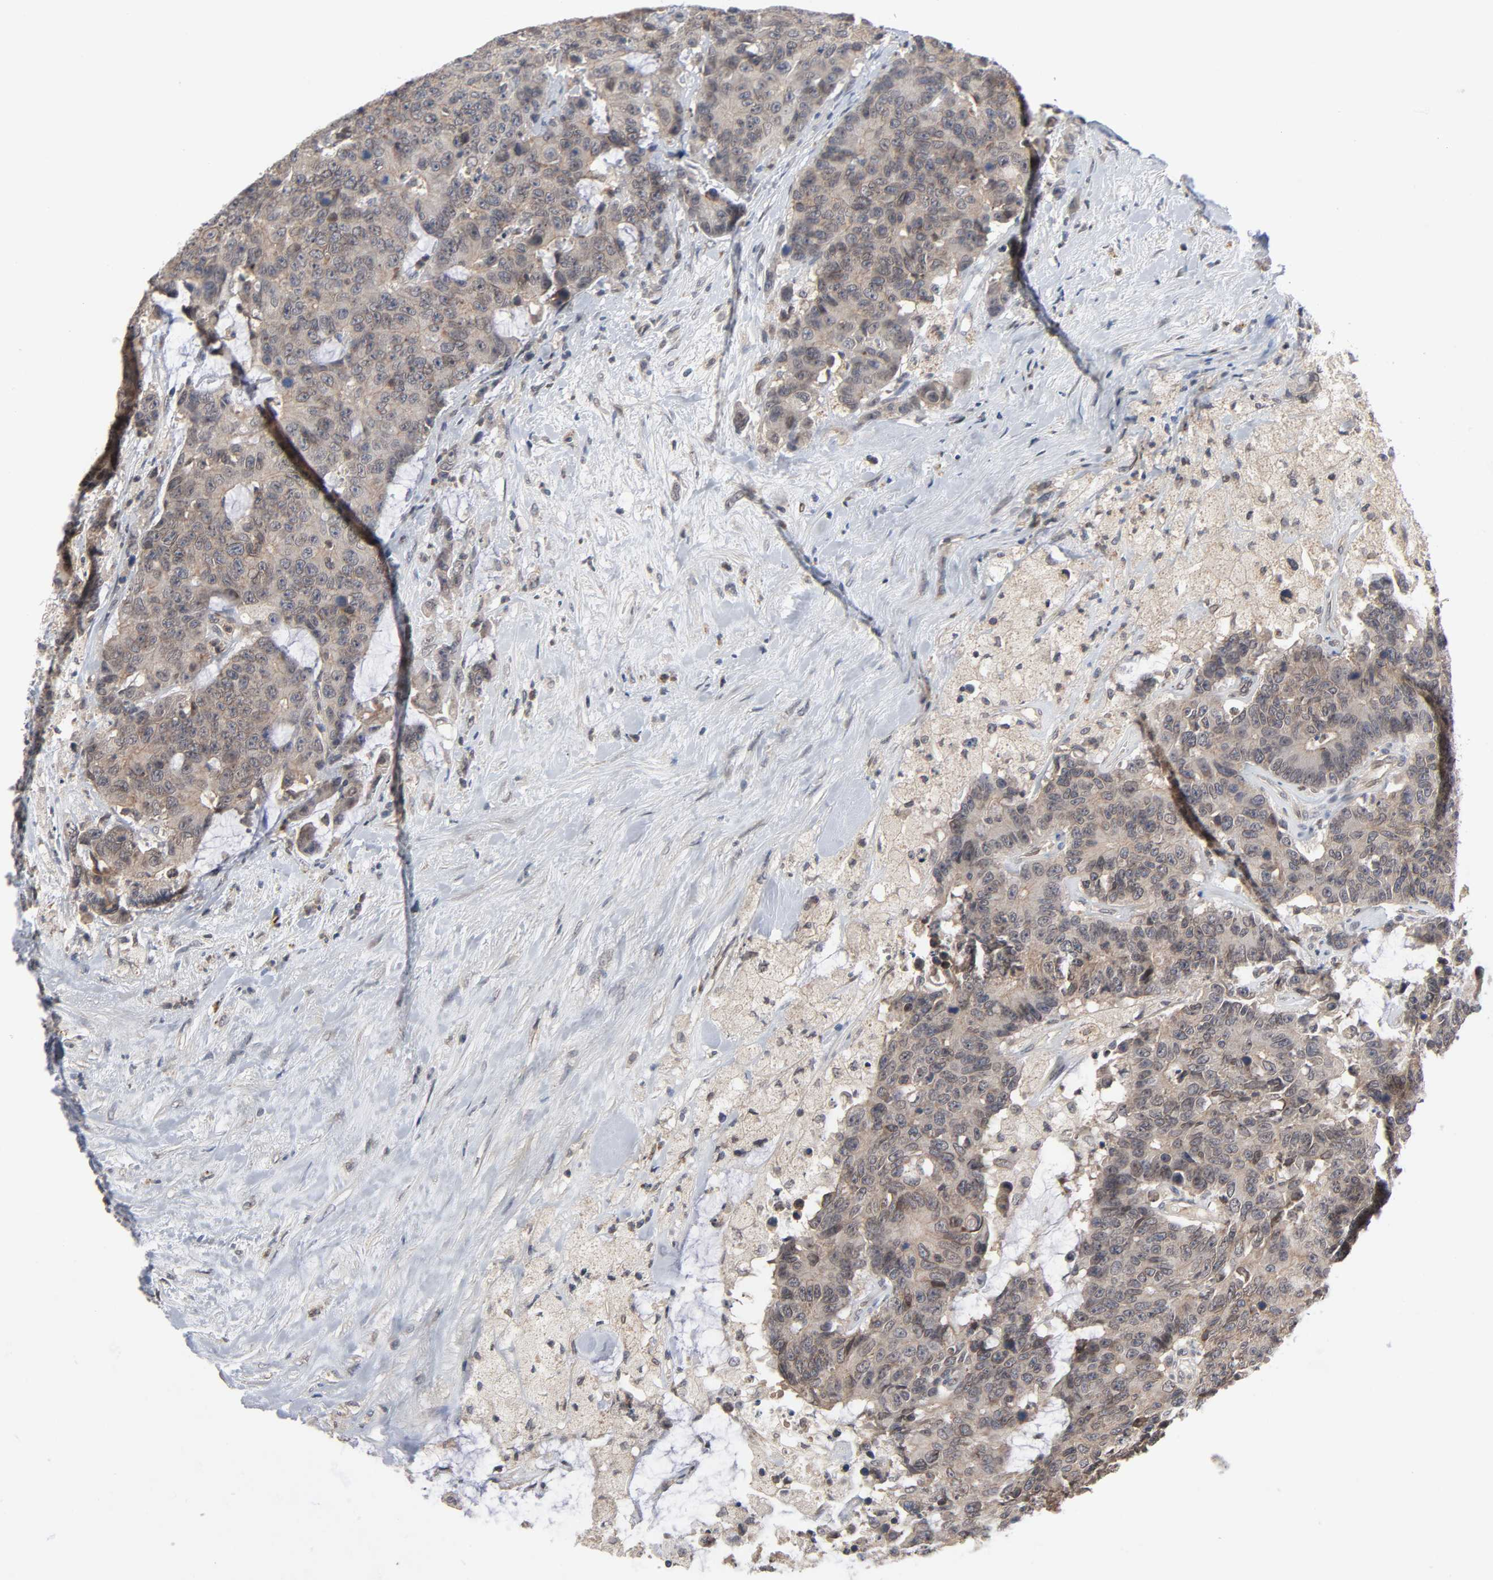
{"staining": {"intensity": "weak", "quantity": ">75%", "location": "cytoplasmic/membranous"}, "tissue": "colorectal cancer", "cell_type": "Tumor cells", "image_type": "cancer", "snomed": [{"axis": "morphology", "description": "Adenocarcinoma, NOS"}, {"axis": "topography", "description": "Colon"}], "caption": "This is an image of immunohistochemistry staining of colorectal cancer, which shows weak expression in the cytoplasmic/membranous of tumor cells.", "gene": "CCDC175", "patient": {"sex": "female", "age": 86}}